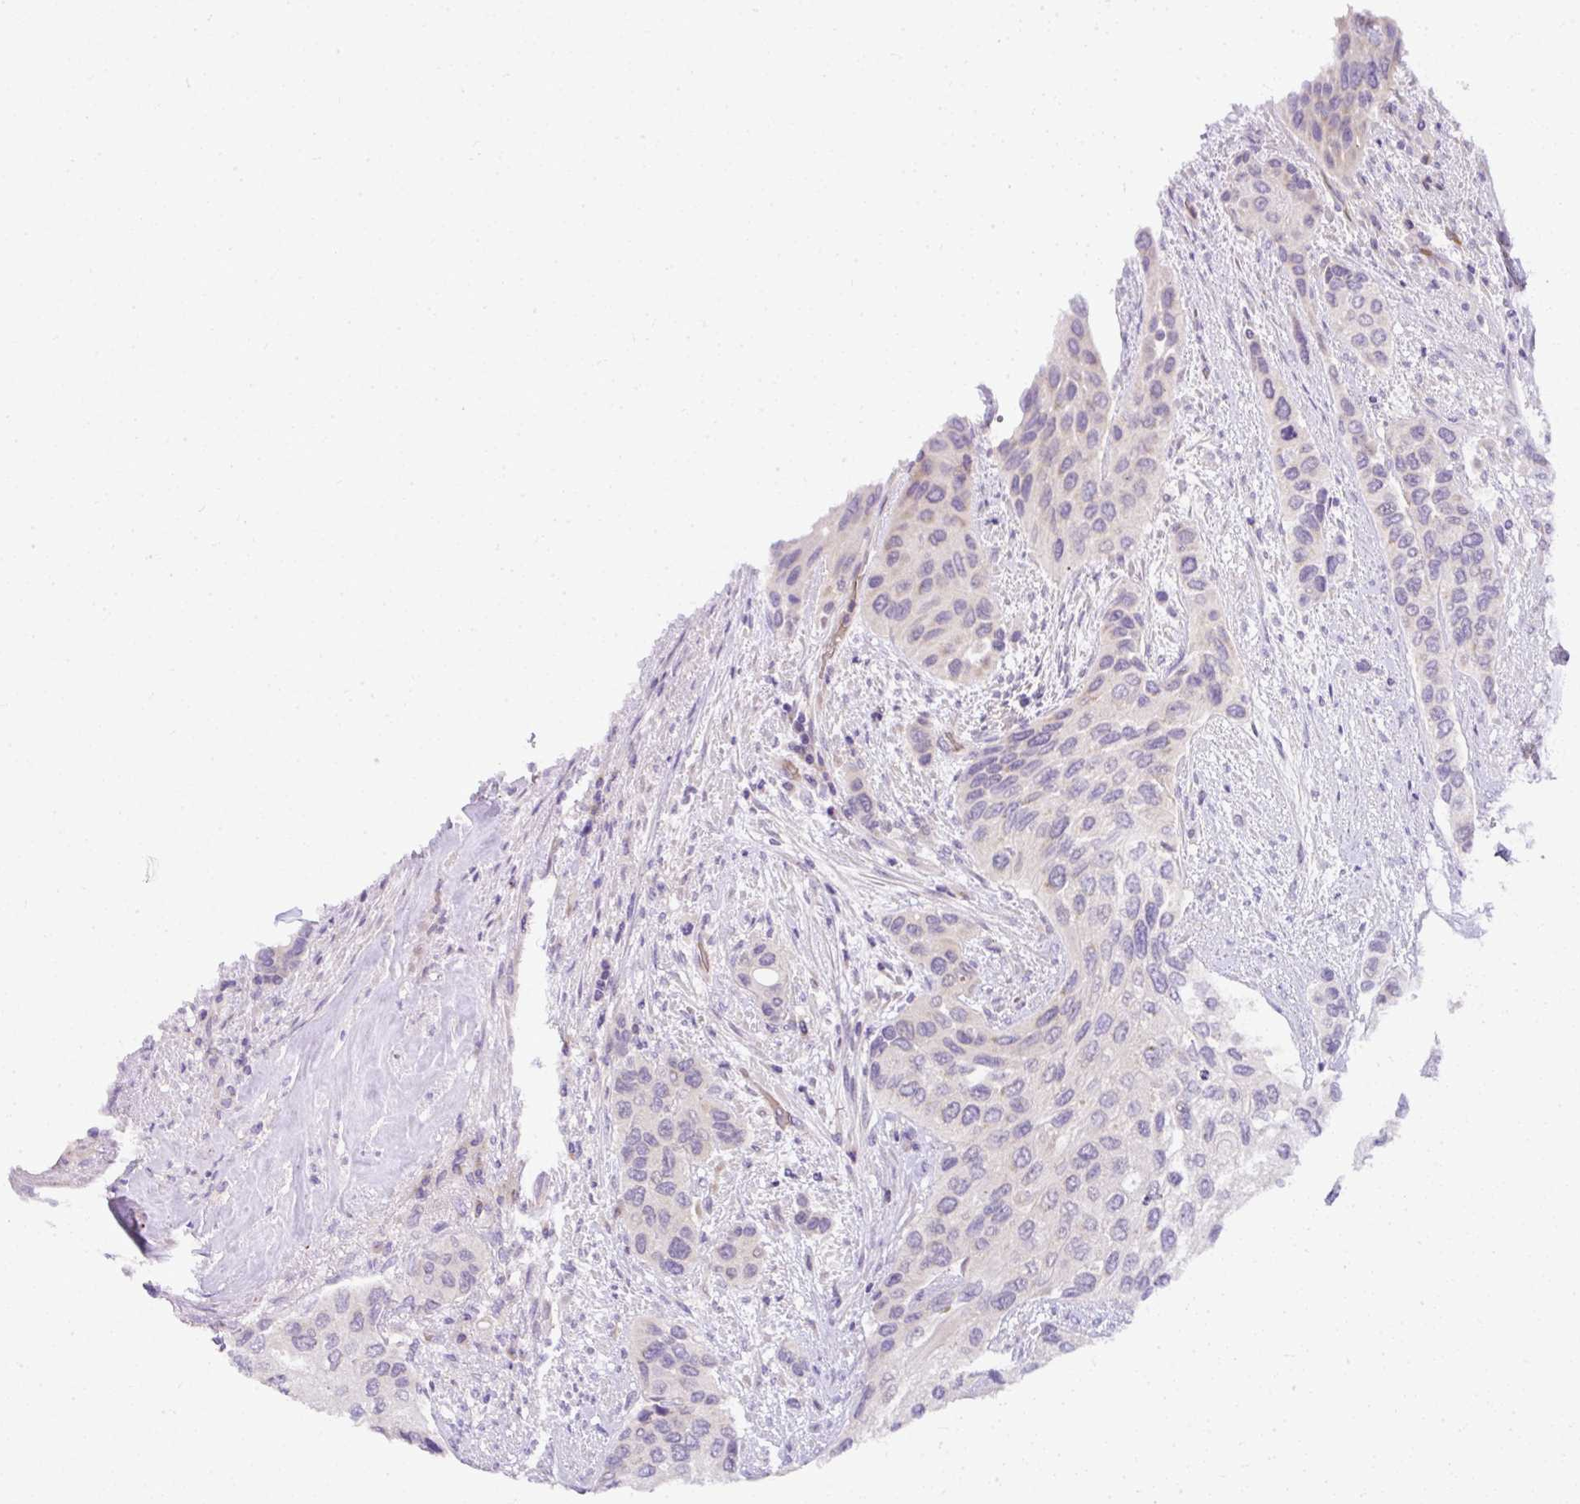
{"staining": {"intensity": "negative", "quantity": "none", "location": "none"}, "tissue": "urothelial cancer", "cell_type": "Tumor cells", "image_type": "cancer", "snomed": [{"axis": "morphology", "description": "Normal tissue, NOS"}, {"axis": "morphology", "description": "Urothelial carcinoma, High grade"}, {"axis": "topography", "description": "Vascular tissue"}, {"axis": "topography", "description": "Urinary bladder"}], "caption": "The immunohistochemistry (IHC) micrograph has no significant expression in tumor cells of urothelial cancer tissue.", "gene": "DEPDC5", "patient": {"sex": "female", "age": 56}}